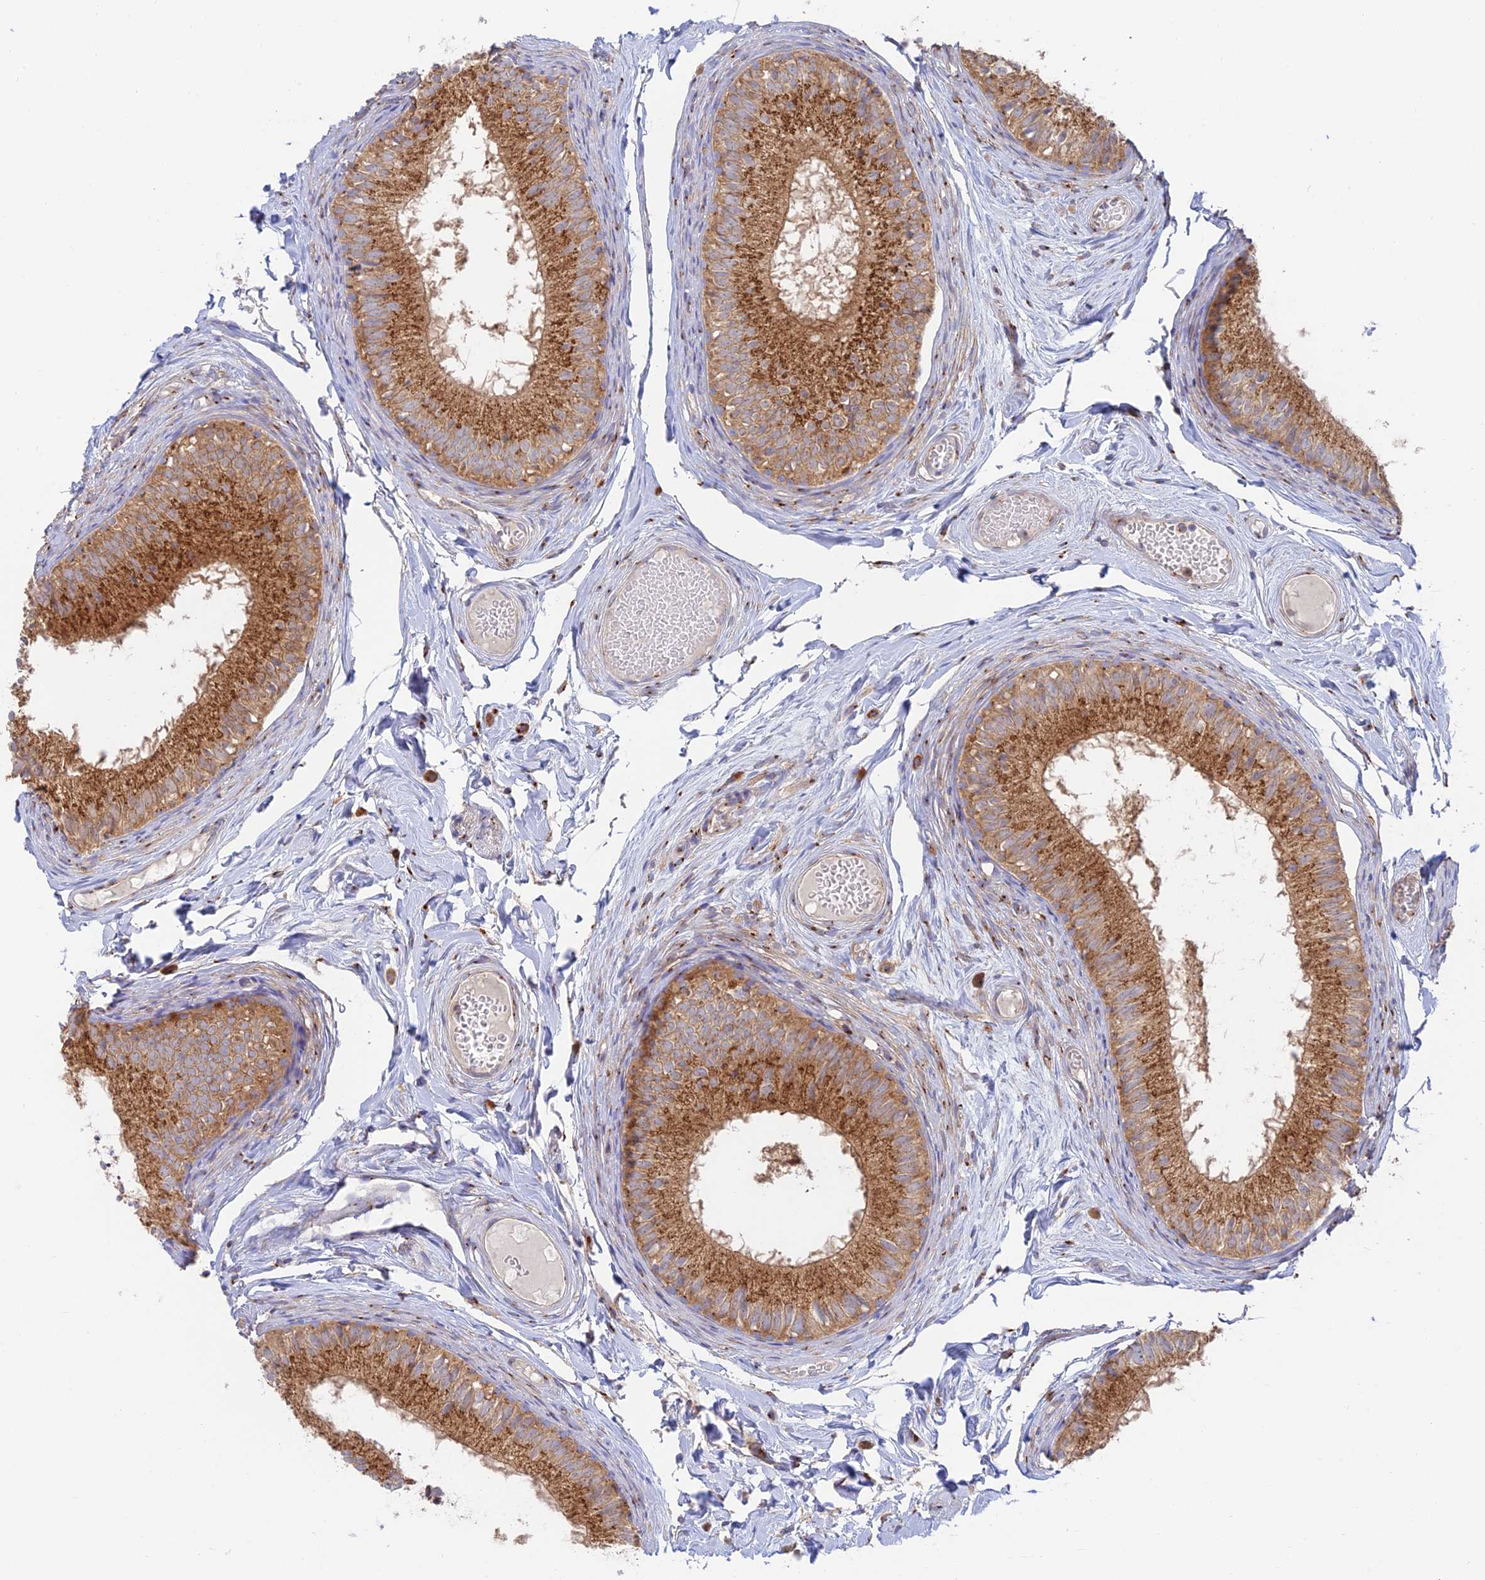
{"staining": {"intensity": "moderate", "quantity": ">75%", "location": "cytoplasmic/membranous"}, "tissue": "epididymis", "cell_type": "Glandular cells", "image_type": "normal", "snomed": [{"axis": "morphology", "description": "Normal tissue, NOS"}, {"axis": "topography", "description": "Epididymis"}], "caption": "Immunohistochemistry of normal epididymis demonstrates medium levels of moderate cytoplasmic/membranous positivity in approximately >75% of glandular cells.", "gene": "GOLGA3", "patient": {"sex": "male", "age": 46}}